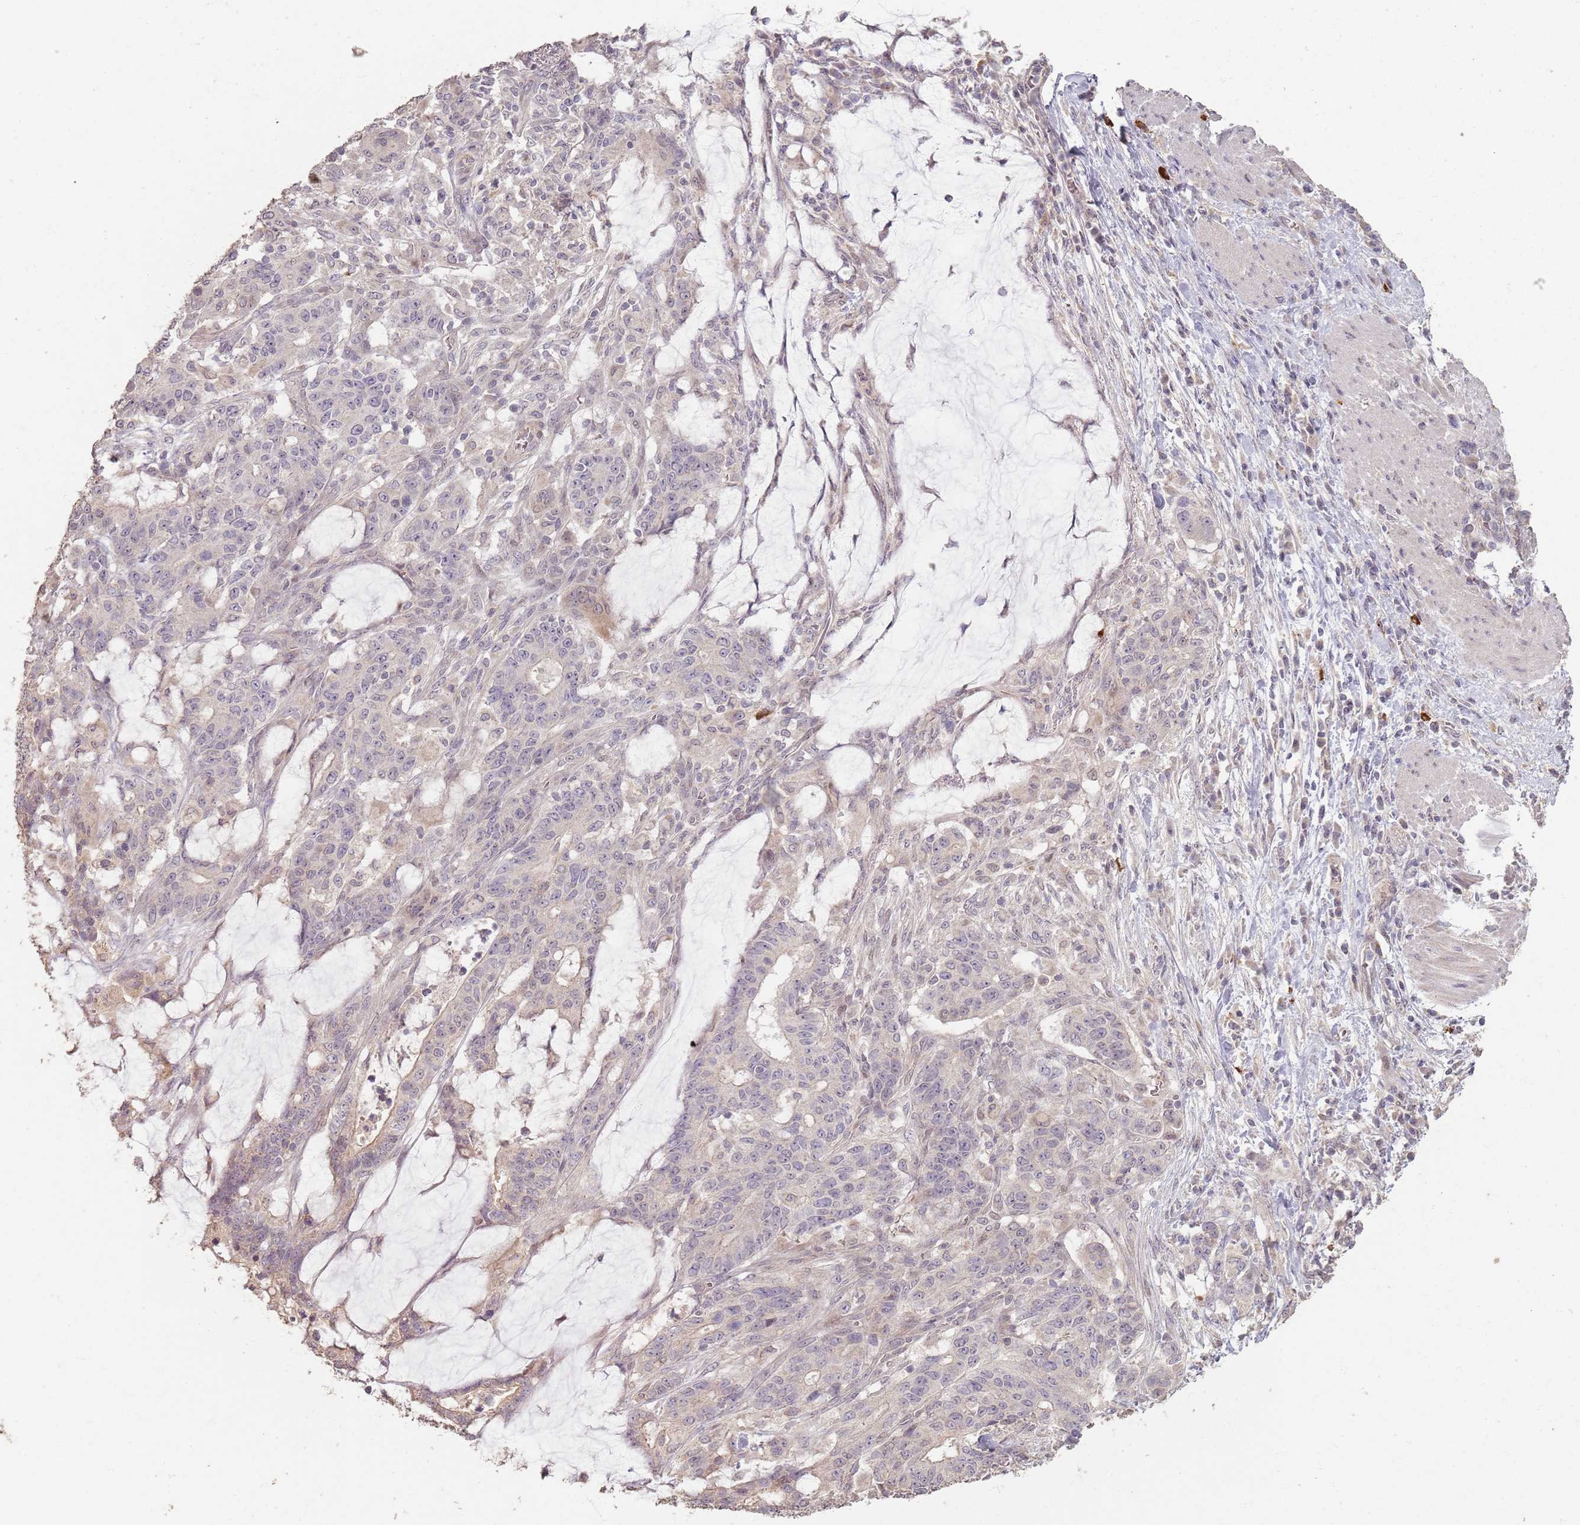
{"staining": {"intensity": "weak", "quantity": "<25%", "location": "cytoplasmic/membranous"}, "tissue": "stomach cancer", "cell_type": "Tumor cells", "image_type": "cancer", "snomed": [{"axis": "morphology", "description": "Normal tissue, NOS"}, {"axis": "morphology", "description": "Adenocarcinoma, NOS"}, {"axis": "topography", "description": "Stomach"}], "caption": "IHC photomicrograph of human stomach cancer (adenocarcinoma) stained for a protein (brown), which shows no positivity in tumor cells.", "gene": "CCDC168", "patient": {"sex": "female", "age": 64}}